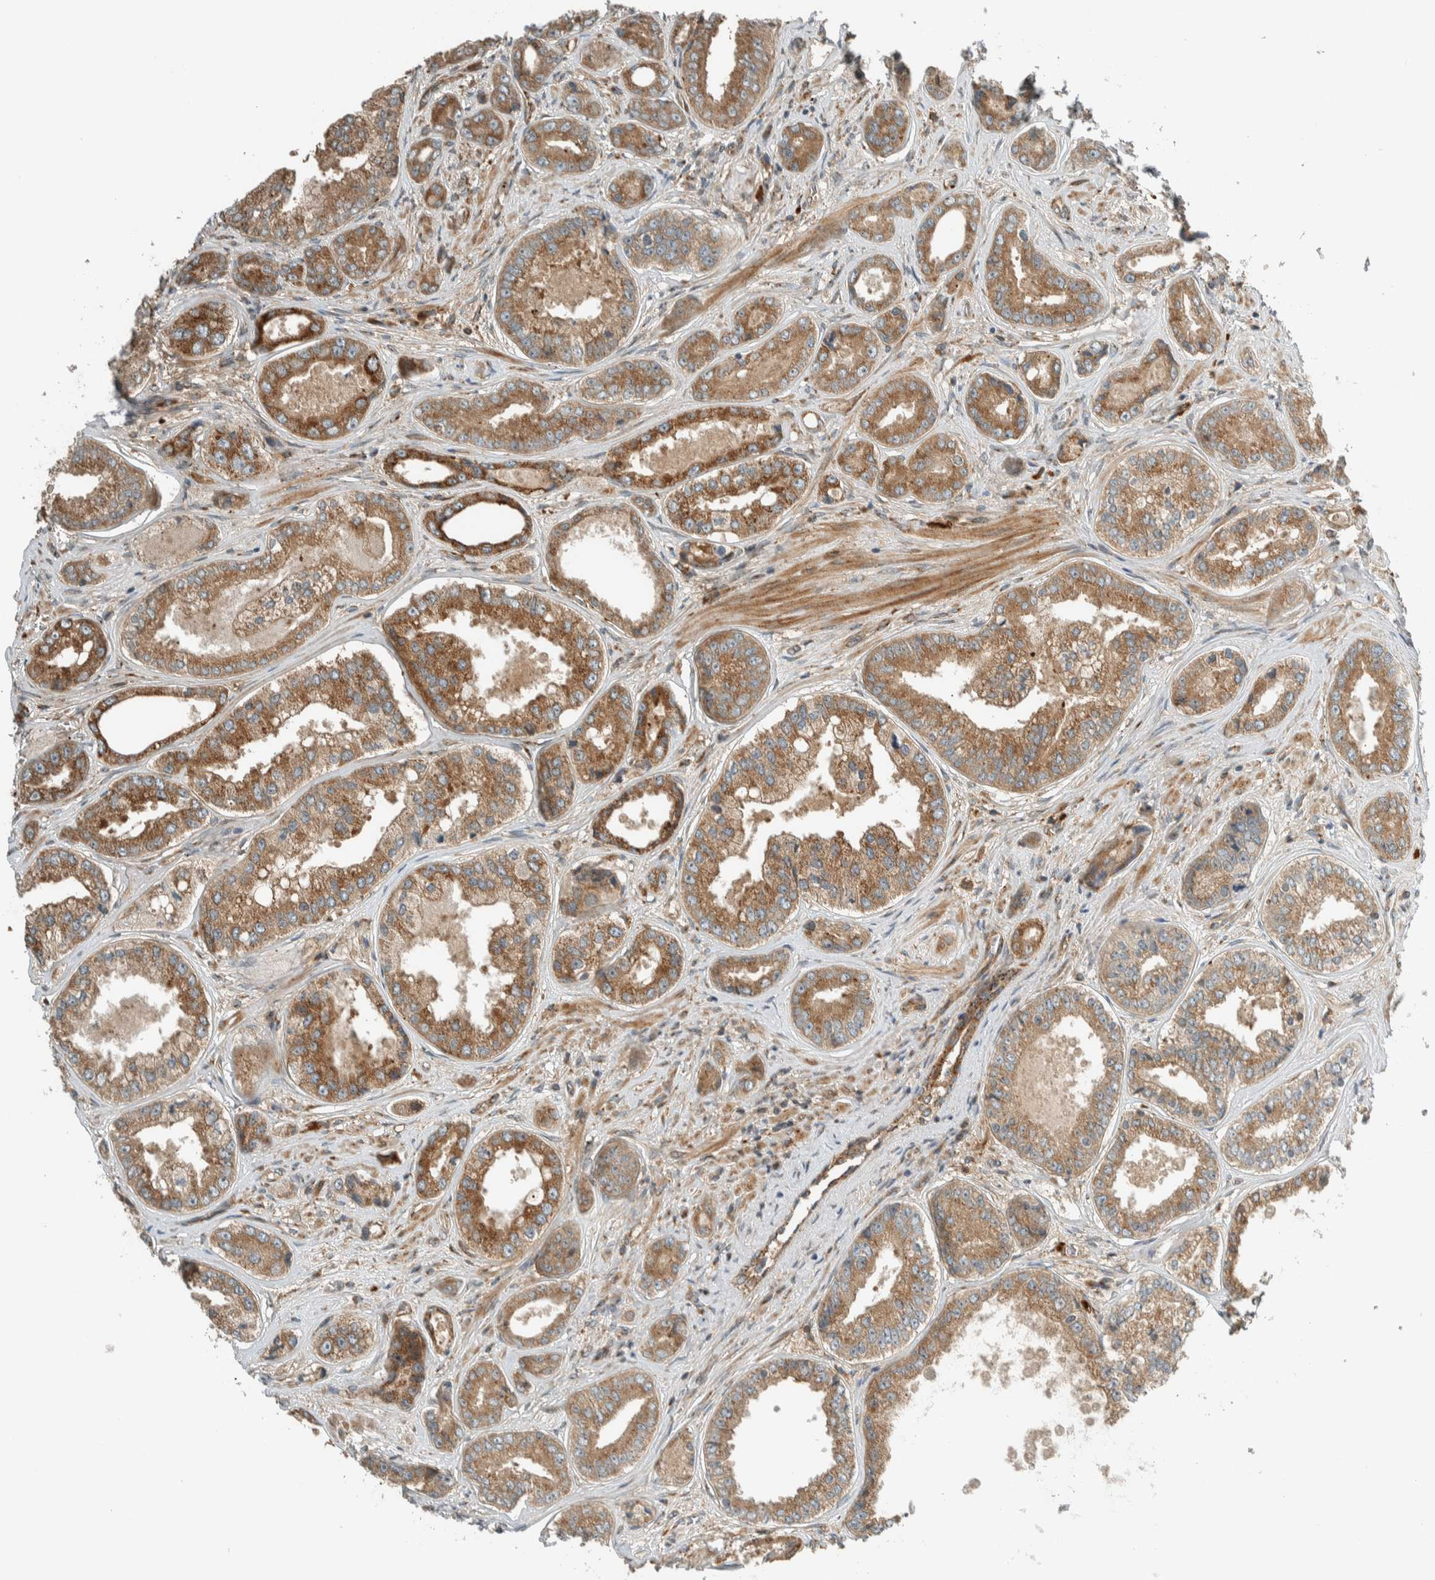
{"staining": {"intensity": "moderate", "quantity": ">75%", "location": "cytoplasmic/membranous"}, "tissue": "prostate cancer", "cell_type": "Tumor cells", "image_type": "cancer", "snomed": [{"axis": "morphology", "description": "Adenocarcinoma, High grade"}, {"axis": "topography", "description": "Prostate"}], "caption": "Prostate adenocarcinoma (high-grade) stained with a protein marker shows moderate staining in tumor cells.", "gene": "EXOC7", "patient": {"sex": "male", "age": 61}}